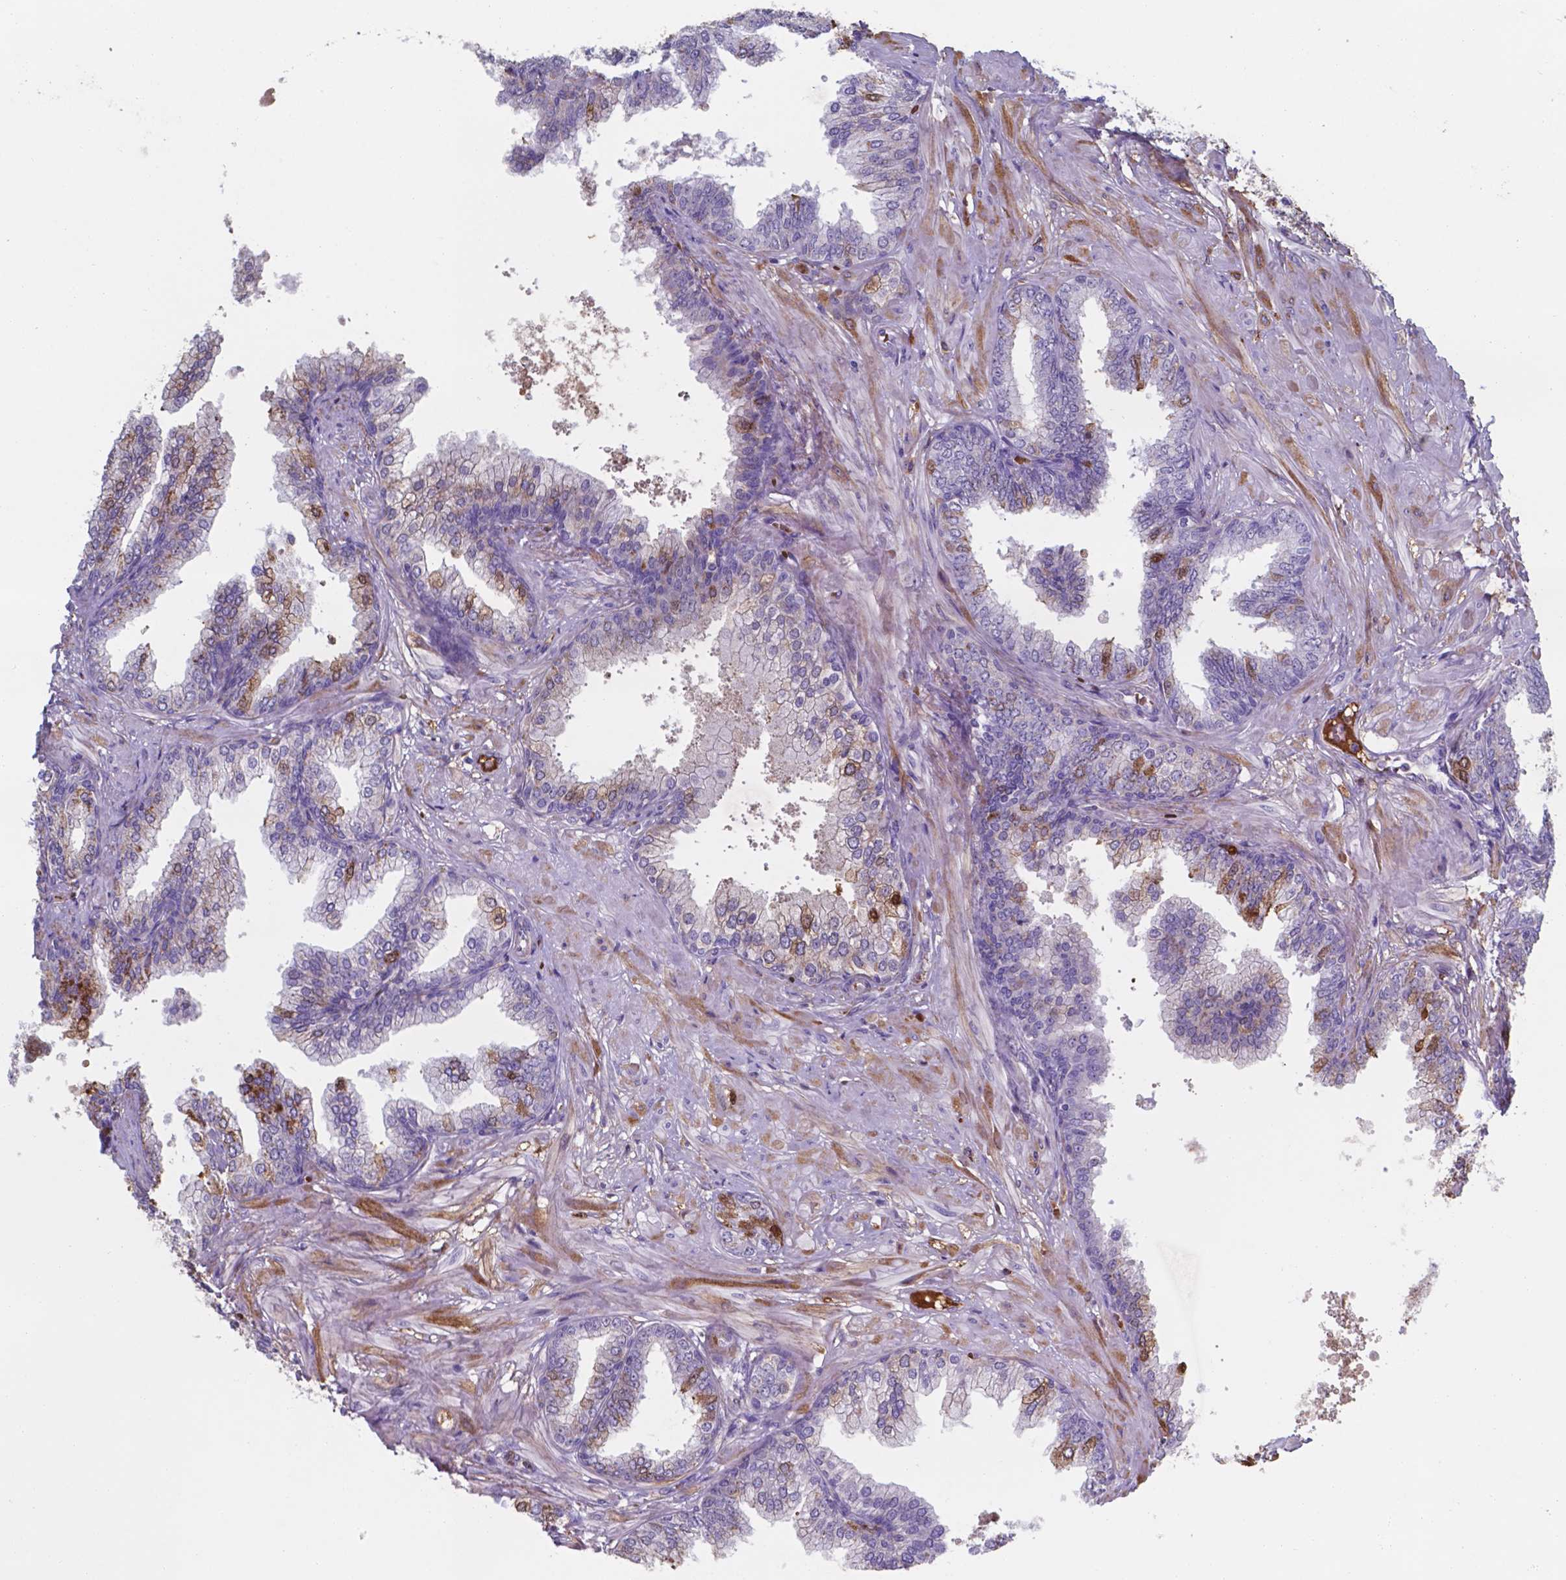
{"staining": {"intensity": "moderate", "quantity": "<25%", "location": "cytoplasmic/membranous,nuclear"}, "tissue": "prostate cancer", "cell_type": "Tumor cells", "image_type": "cancer", "snomed": [{"axis": "morphology", "description": "Adenocarcinoma, Low grade"}, {"axis": "topography", "description": "Prostate"}], "caption": "Immunohistochemistry (IHC) photomicrograph of human prostate cancer (adenocarcinoma (low-grade)) stained for a protein (brown), which demonstrates low levels of moderate cytoplasmic/membranous and nuclear staining in about <25% of tumor cells.", "gene": "SERPINA1", "patient": {"sex": "male", "age": 55}}